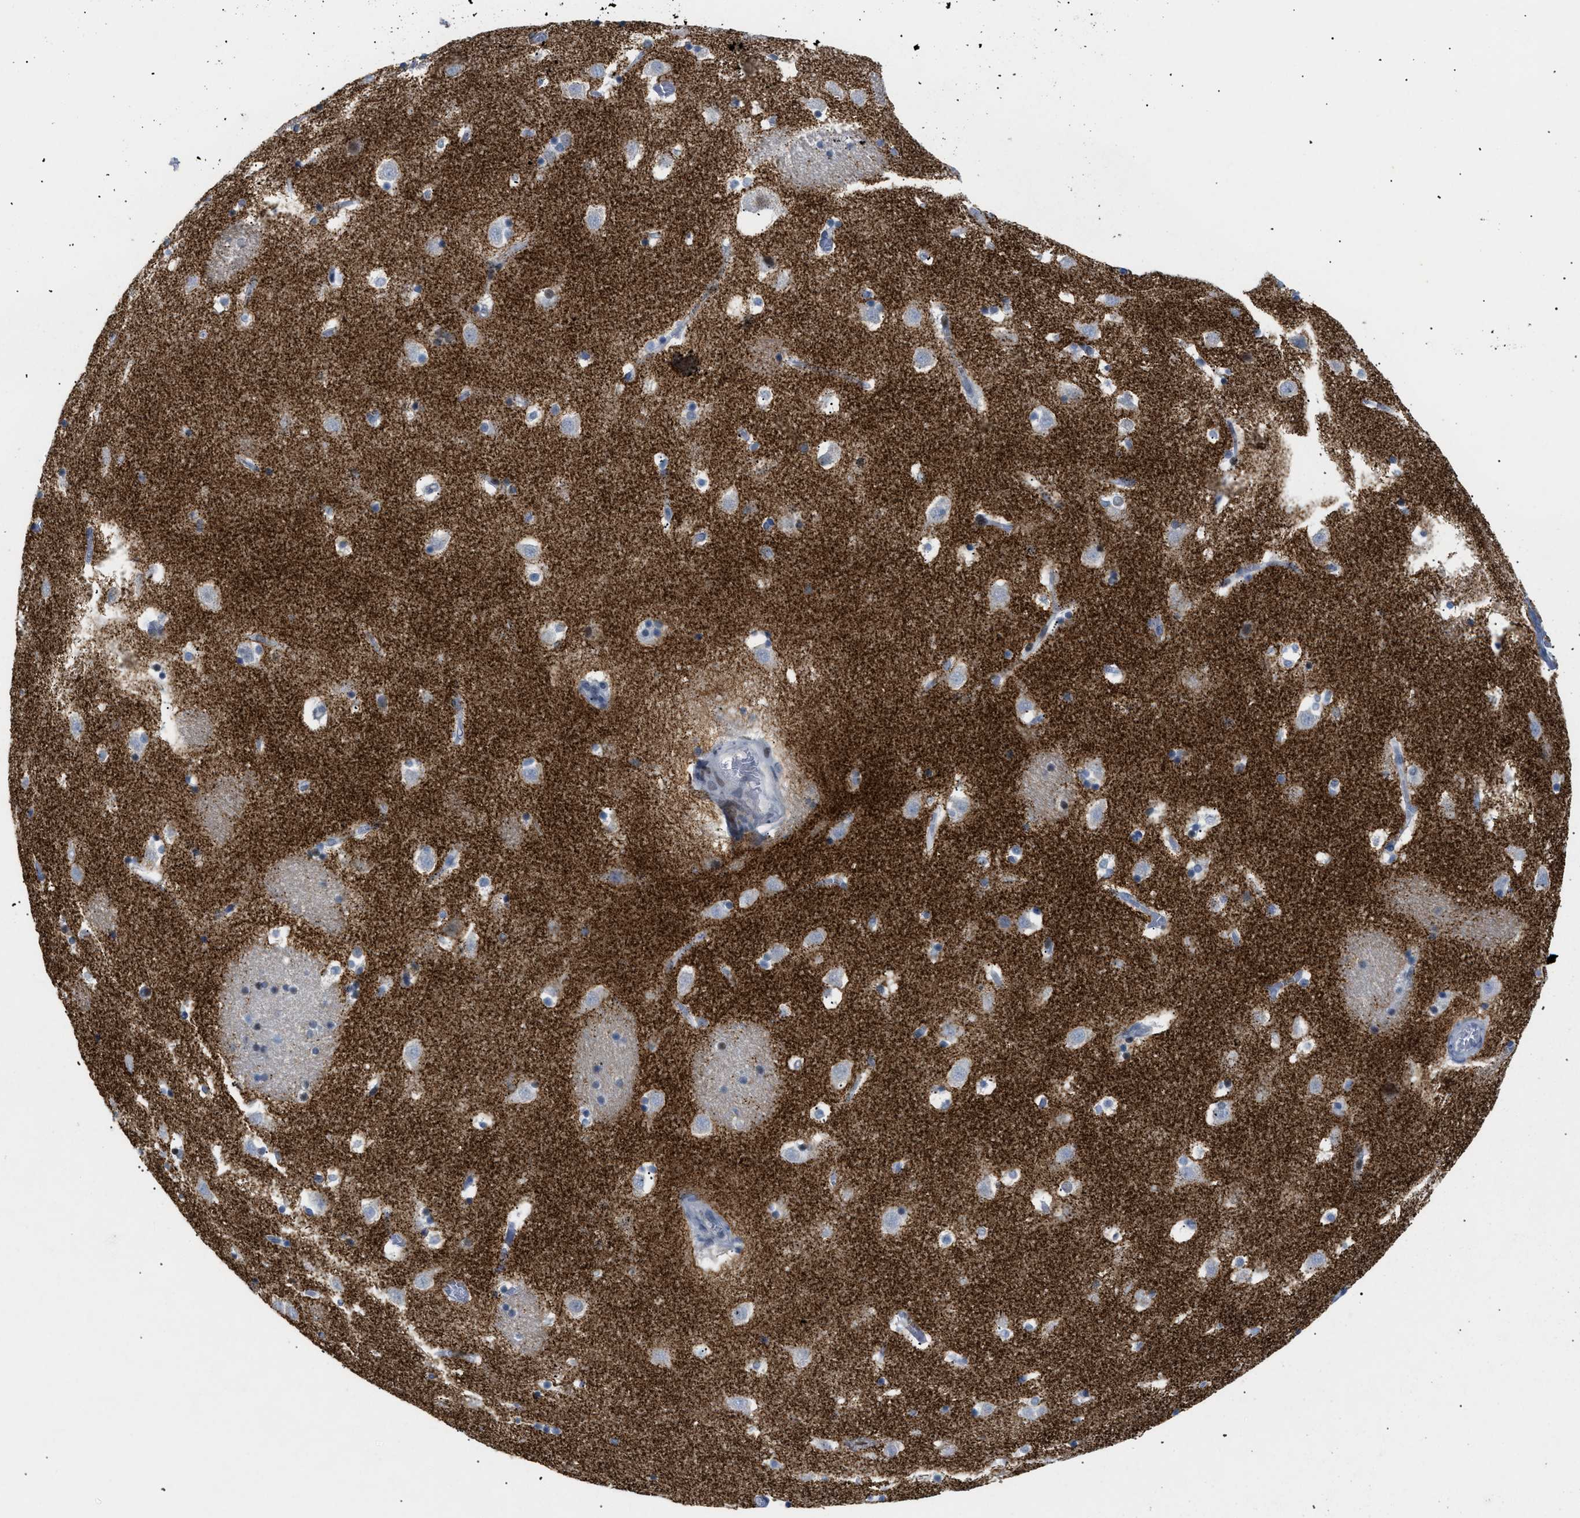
{"staining": {"intensity": "moderate", "quantity": "<25%", "location": "nuclear"}, "tissue": "caudate", "cell_type": "Glial cells", "image_type": "normal", "snomed": [{"axis": "morphology", "description": "Normal tissue, NOS"}, {"axis": "topography", "description": "Lateral ventricle wall"}], "caption": "Protein analysis of unremarkable caudate demonstrates moderate nuclear expression in about <25% of glial cells. (DAB (3,3'-diaminobenzidine) IHC with brightfield microscopy, high magnification).", "gene": "MED1", "patient": {"sex": "male", "age": 45}}